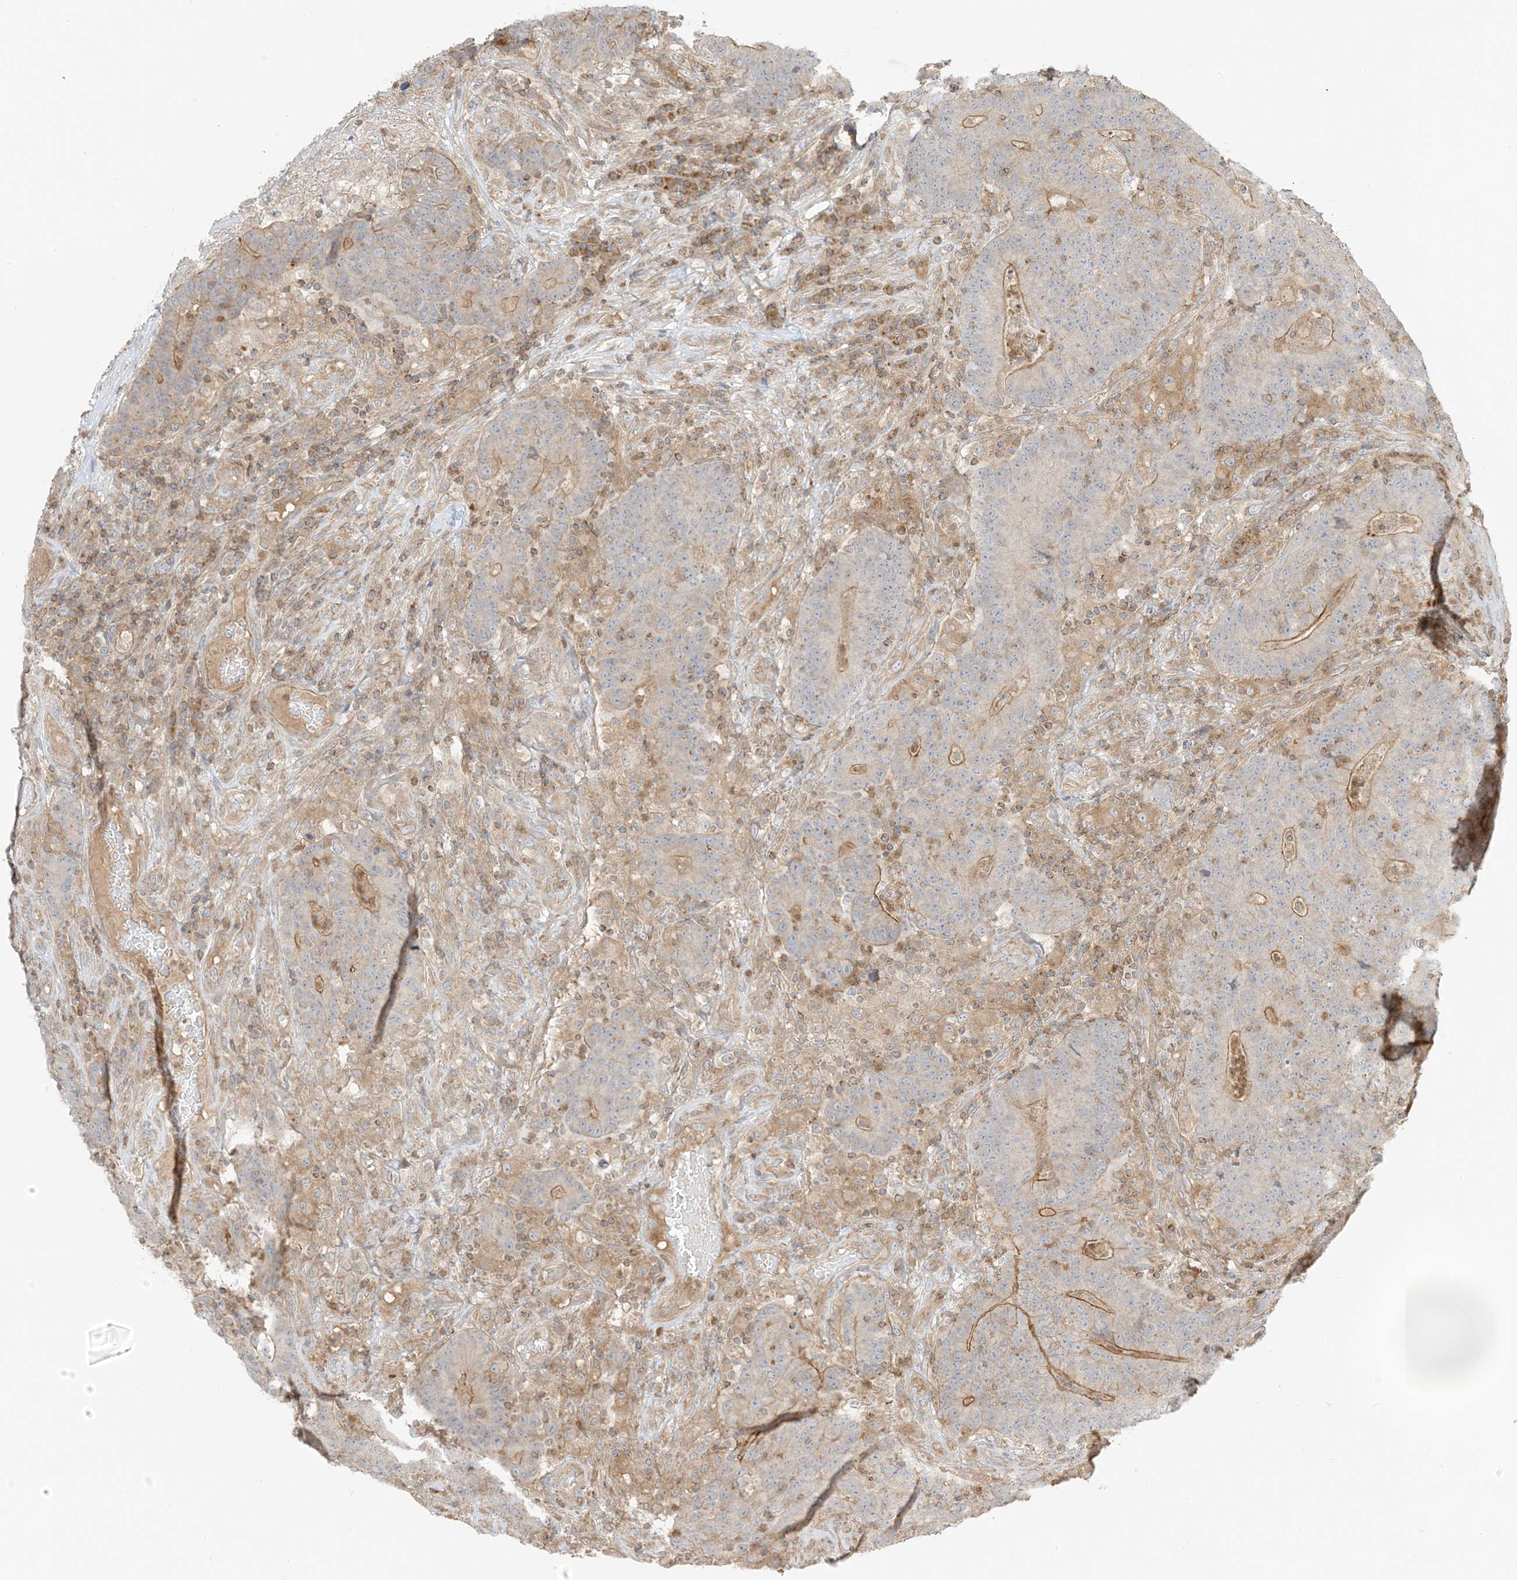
{"staining": {"intensity": "moderate", "quantity": "25%-75%", "location": "cytoplasmic/membranous"}, "tissue": "colorectal cancer", "cell_type": "Tumor cells", "image_type": "cancer", "snomed": [{"axis": "morphology", "description": "Normal tissue, NOS"}, {"axis": "morphology", "description": "Adenocarcinoma, NOS"}, {"axis": "topography", "description": "Colon"}], "caption": "Colorectal adenocarcinoma stained for a protein exhibits moderate cytoplasmic/membranous positivity in tumor cells.", "gene": "SLC25A12", "patient": {"sex": "female", "age": 75}}